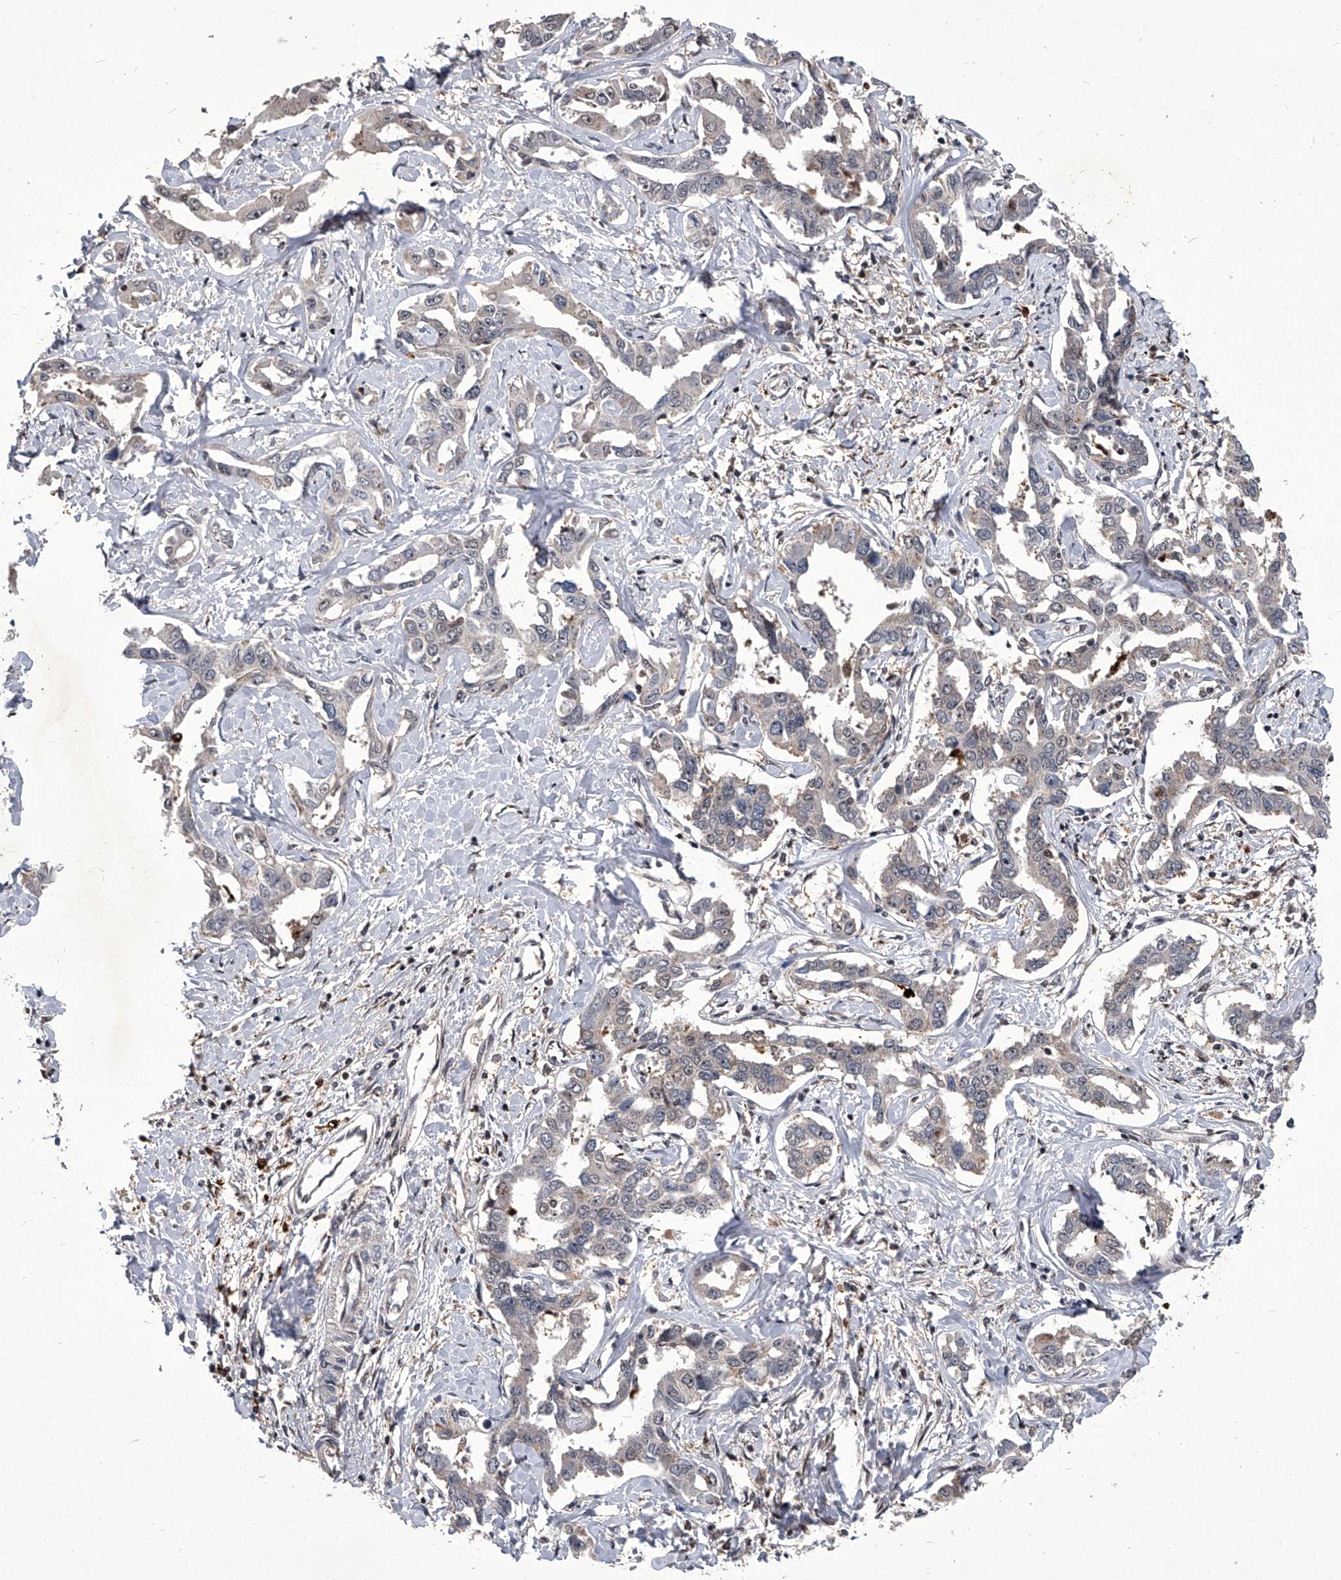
{"staining": {"intensity": "negative", "quantity": "none", "location": "none"}, "tissue": "liver cancer", "cell_type": "Tumor cells", "image_type": "cancer", "snomed": [{"axis": "morphology", "description": "Cholangiocarcinoma"}, {"axis": "topography", "description": "Liver"}], "caption": "Tumor cells are negative for protein expression in human liver cancer (cholangiocarcinoma).", "gene": "CMTR1", "patient": {"sex": "male", "age": 59}}